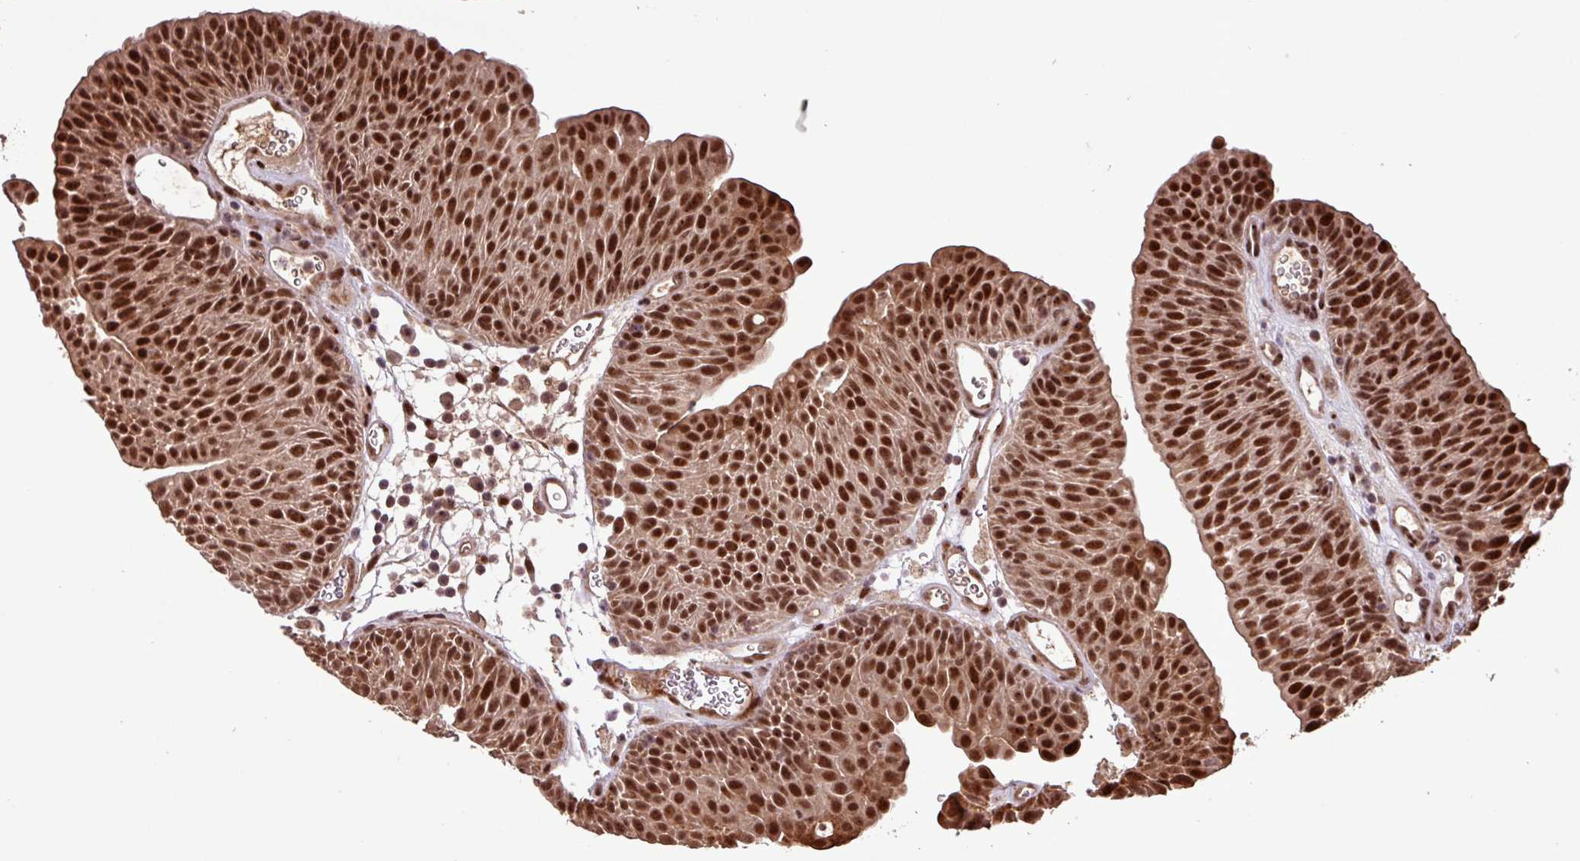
{"staining": {"intensity": "strong", "quantity": ">75%", "location": "nuclear"}, "tissue": "urothelial cancer", "cell_type": "Tumor cells", "image_type": "cancer", "snomed": [{"axis": "morphology", "description": "Urothelial carcinoma, NOS"}, {"axis": "topography", "description": "Urinary bladder"}], "caption": "DAB immunohistochemical staining of urothelial cancer displays strong nuclear protein expression in about >75% of tumor cells.", "gene": "SLC22A24", "patient": {"sex": "male", "age": 67}}